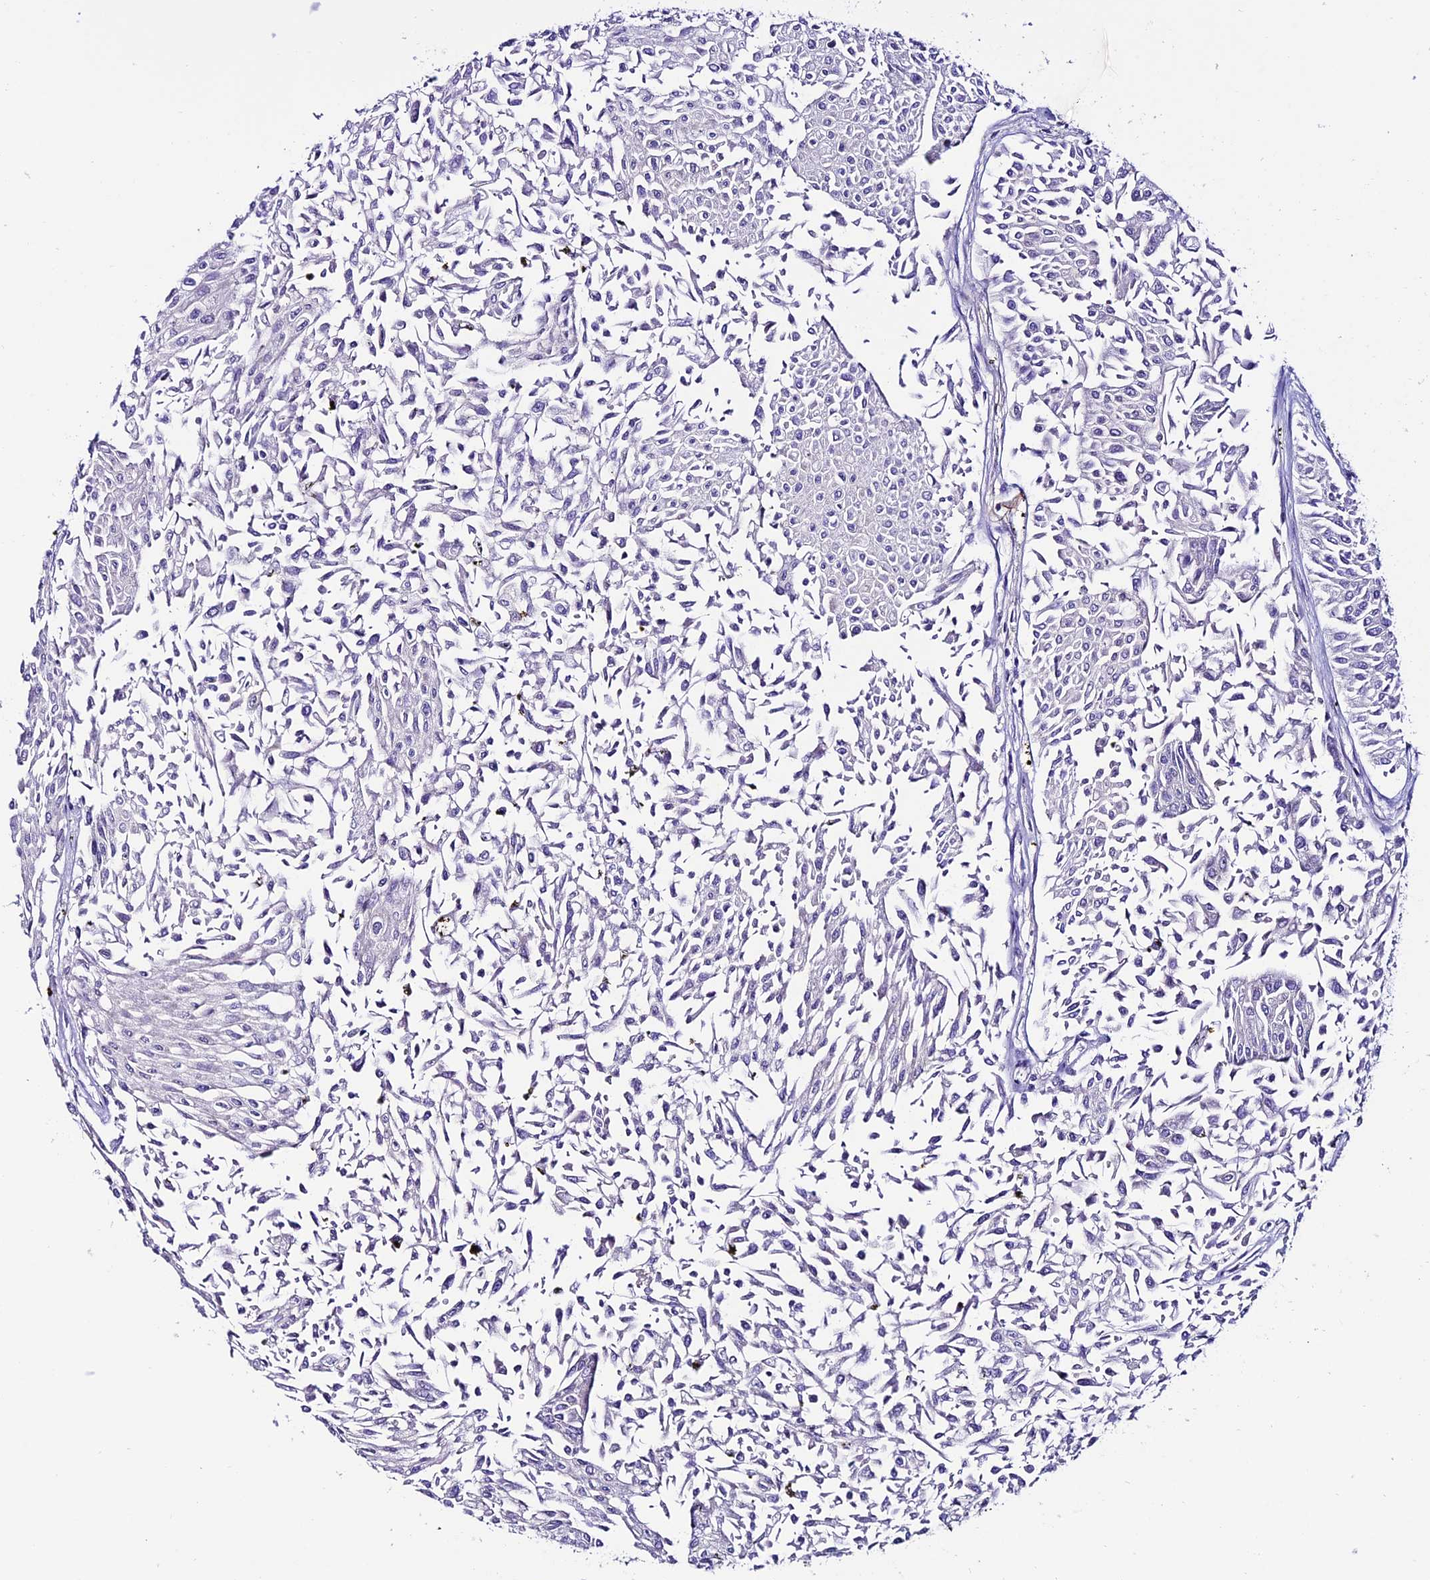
{"staining": {"intensity": "negative", "quantity": "none", "location": "none"}, "tissue": "urothelial cancer", "cell_type": "Tumor cells", "image_type": "cancer", "snomed": [{"axis": "morphology", "description": "Urothelial carcinoma, Low grade"}, {"axis": "topography", "description": "Urinary bladder"}], "caption": "Immunohistochemistry micrograph of urothelial cancer stained for a protein (brown), which displays no positivity in tumor cells.", "gene": "SLC10A1", "patient": {"sex": "male", "age": 67}}